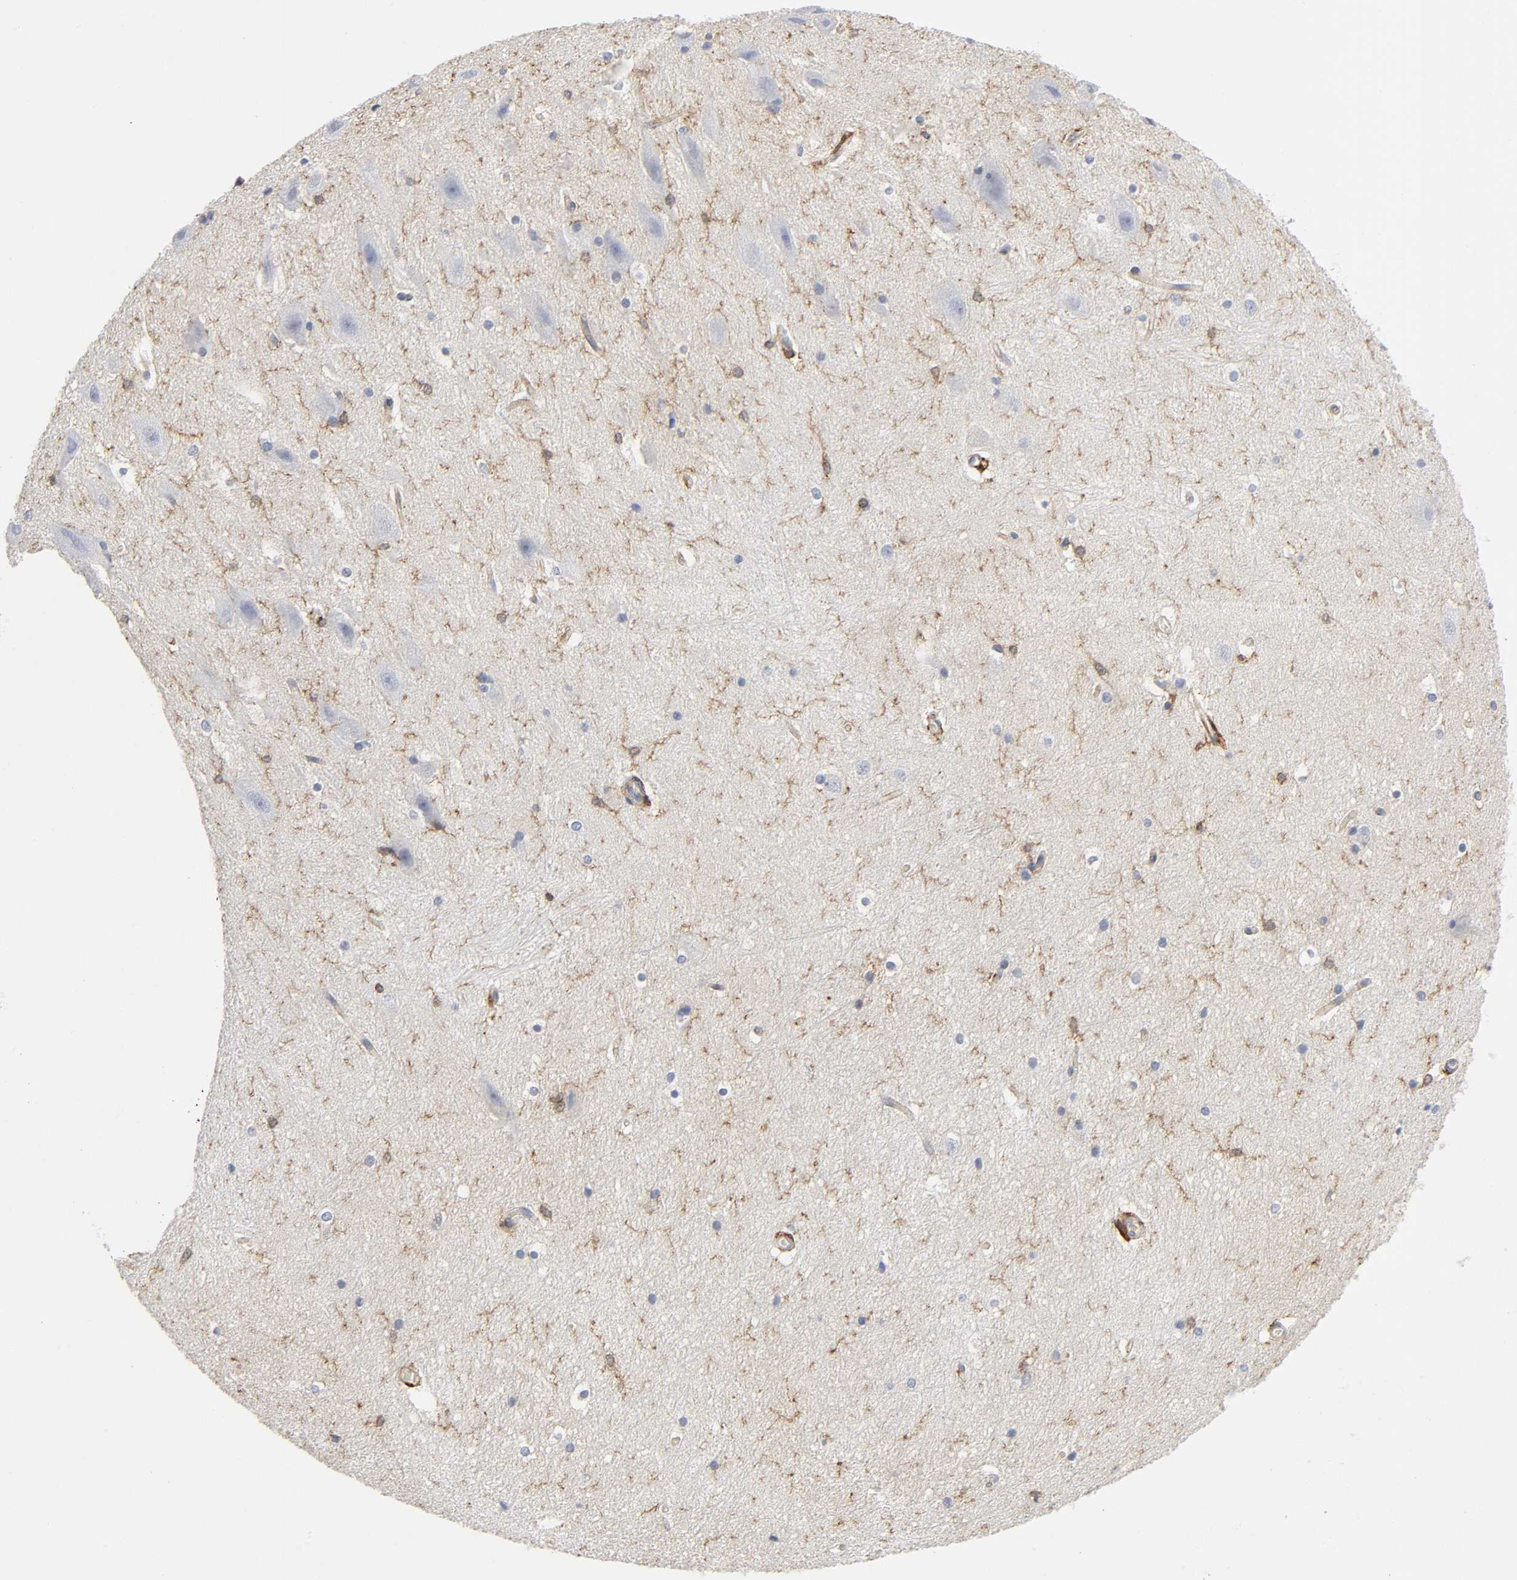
{"staining": {"intensity": "moderate", "quantity": "<25%", "location": "cytoplasmic/membranous"}, "tissue": "hippocampus", "cell_type": "Glial cells", "image_type": "normal", "snomed": [{"axis": "morphology", "description": "Normal tissue, NOS"}, {"axis": "topography", "description": "Hippocampus"}], "caption": "Glial cells exhibit low levels of moderate cytoplasmic/membranous expression in approximately <25% of cells in benign hippocampus.", "gene": "LYN", "patient": {"sex": "female", "age": 19}}